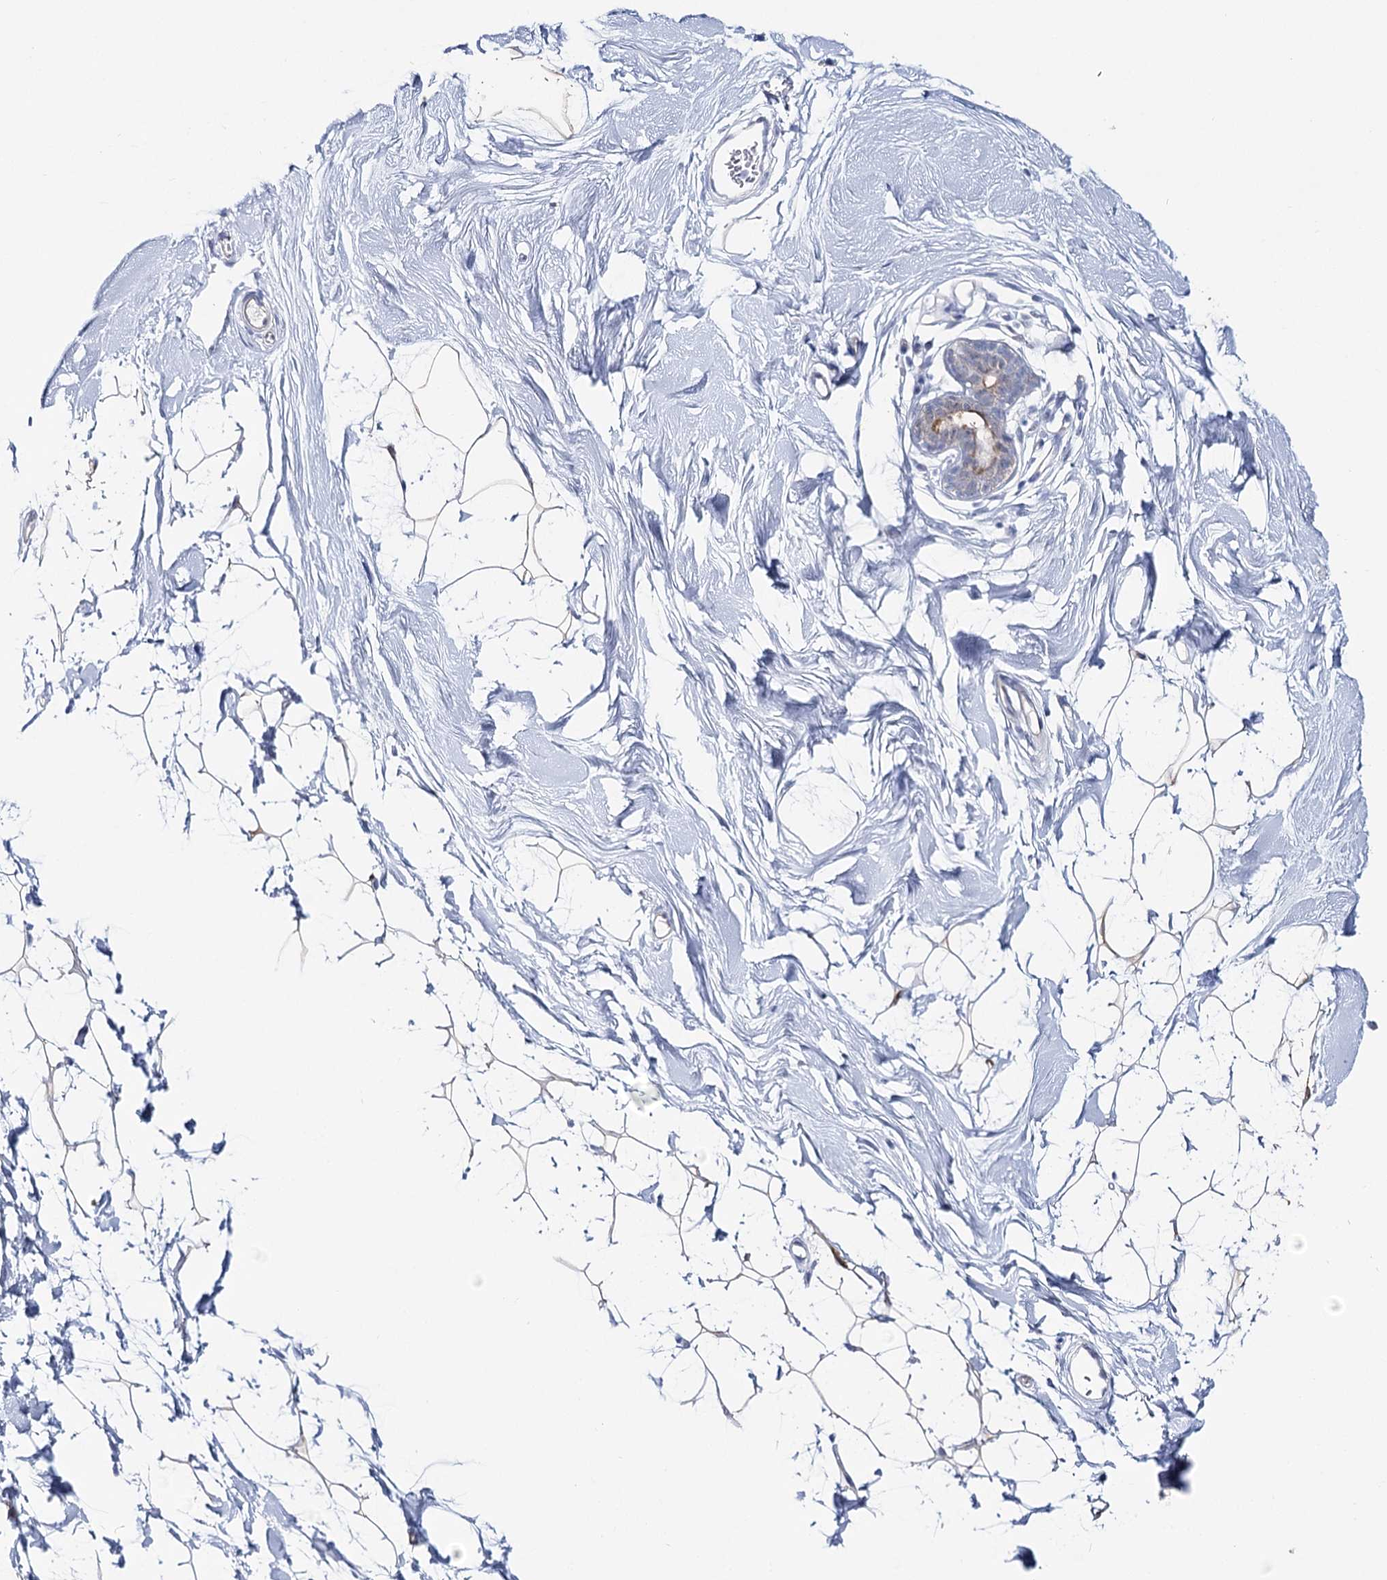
{"staining": {"intensity": "negative", "quantity": "none", "location": "none"}, "tissue": "breast", "cell_type": "Adipocytes", "image_type": "normal", "snomed": [{"axis": "morphology", "description": "Normal tissue, NOS"}, {"axis": "topography", "description": "Breast"}], "caption": "Immunohistochemistry (IHC) of normal human breast shows no staining in adipocytes.", "gene": "UGP2", "patient": {"sex": "female", "age": 26}}